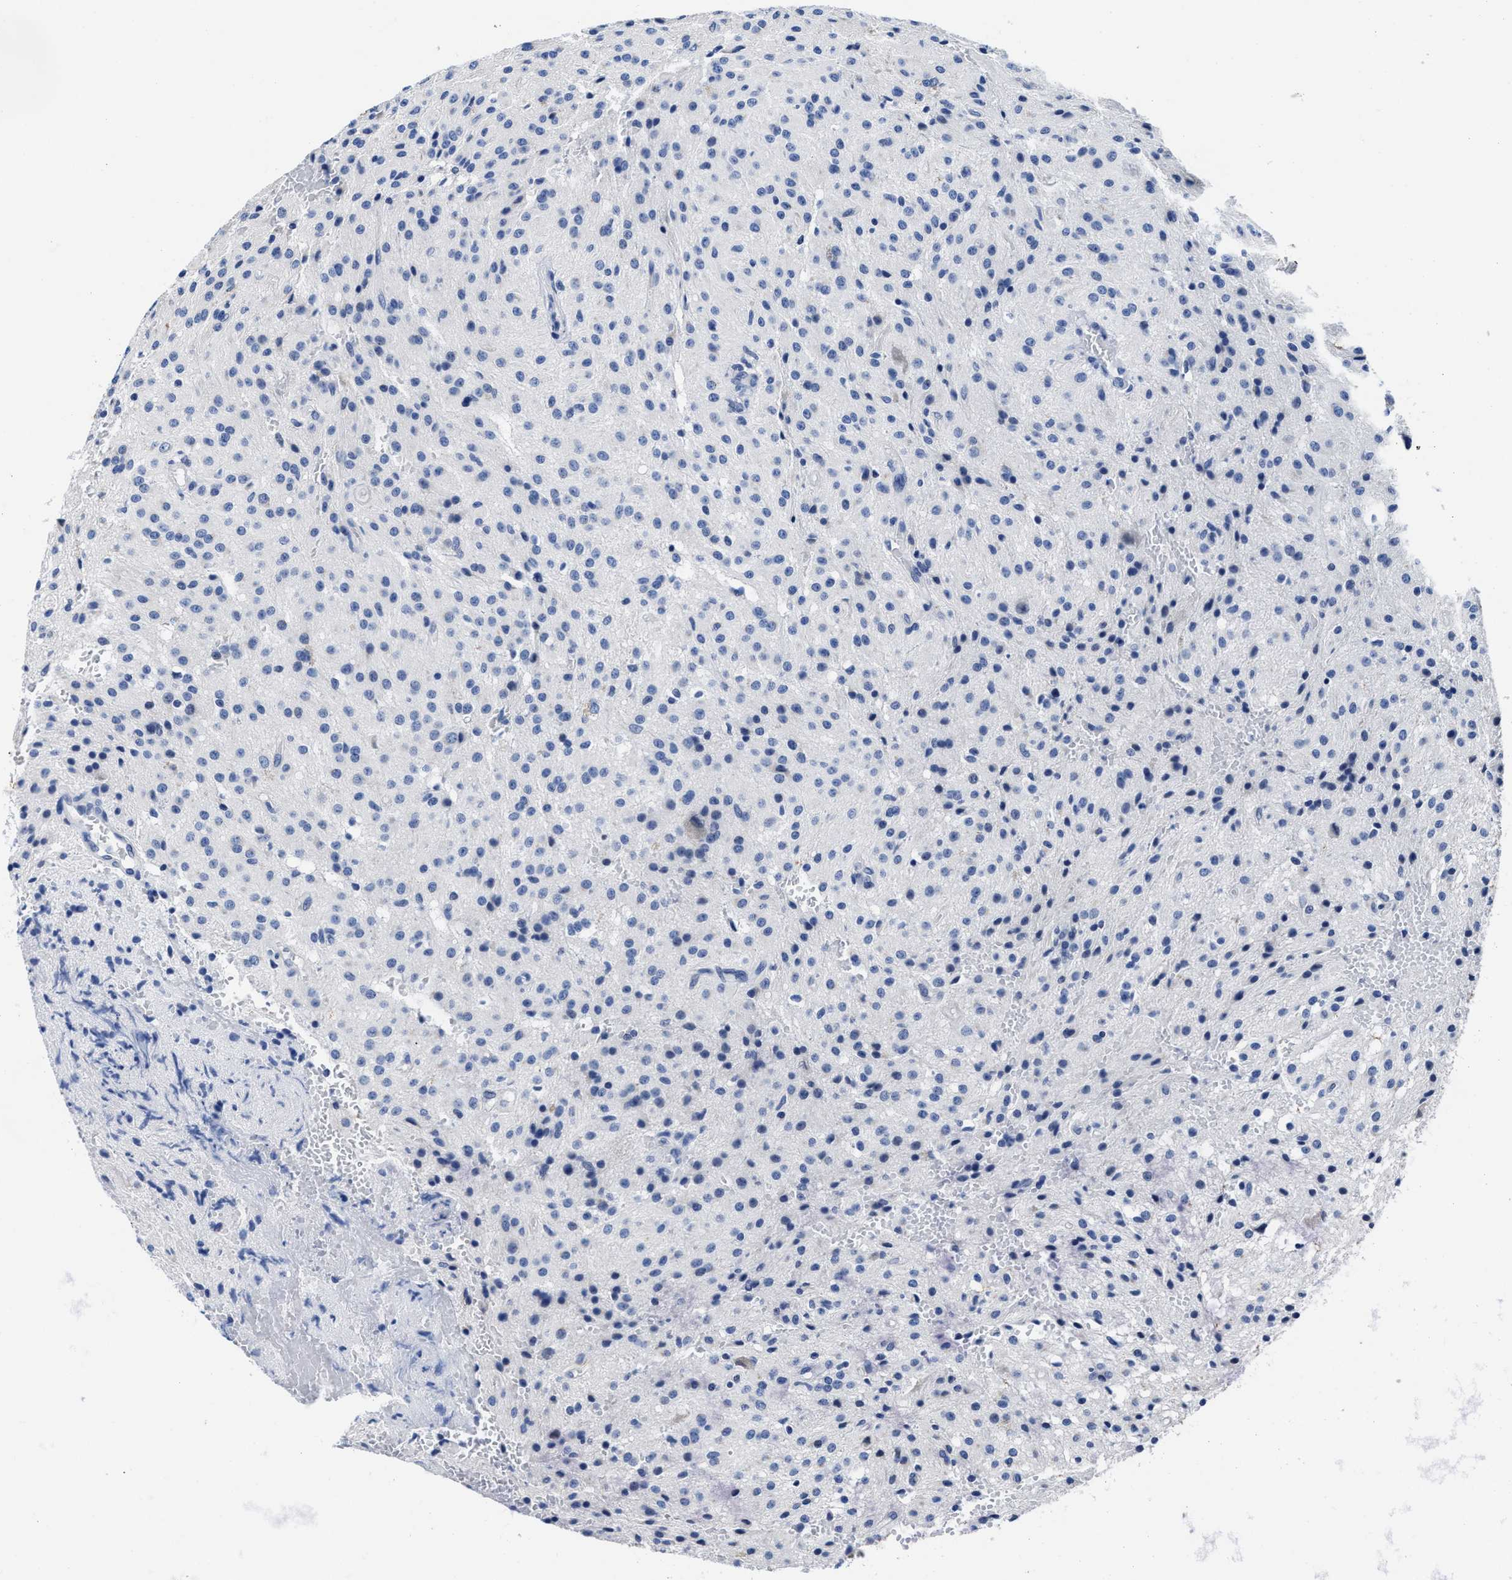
{"staining": {"intensity": "negative", "quantity": "none", "location": "none"}, "tissue": "glioma", "cell_type": "Tumor cells", "image_type": "cancer", "snomed": [{"axis": "morphology", "description": "Glioma, malignant, High grade"}, {"axis": "topography", "description": "Brain"}], "caption": "IHC image of neoplastic tissue: high-grade glioma (malignant) stained with DAB (3,3'-diaminobenzidine) displays no significant protein staining in tumor cells.", "gene": "HOOK1", "patient": {"sex": "female", "age": 59}}